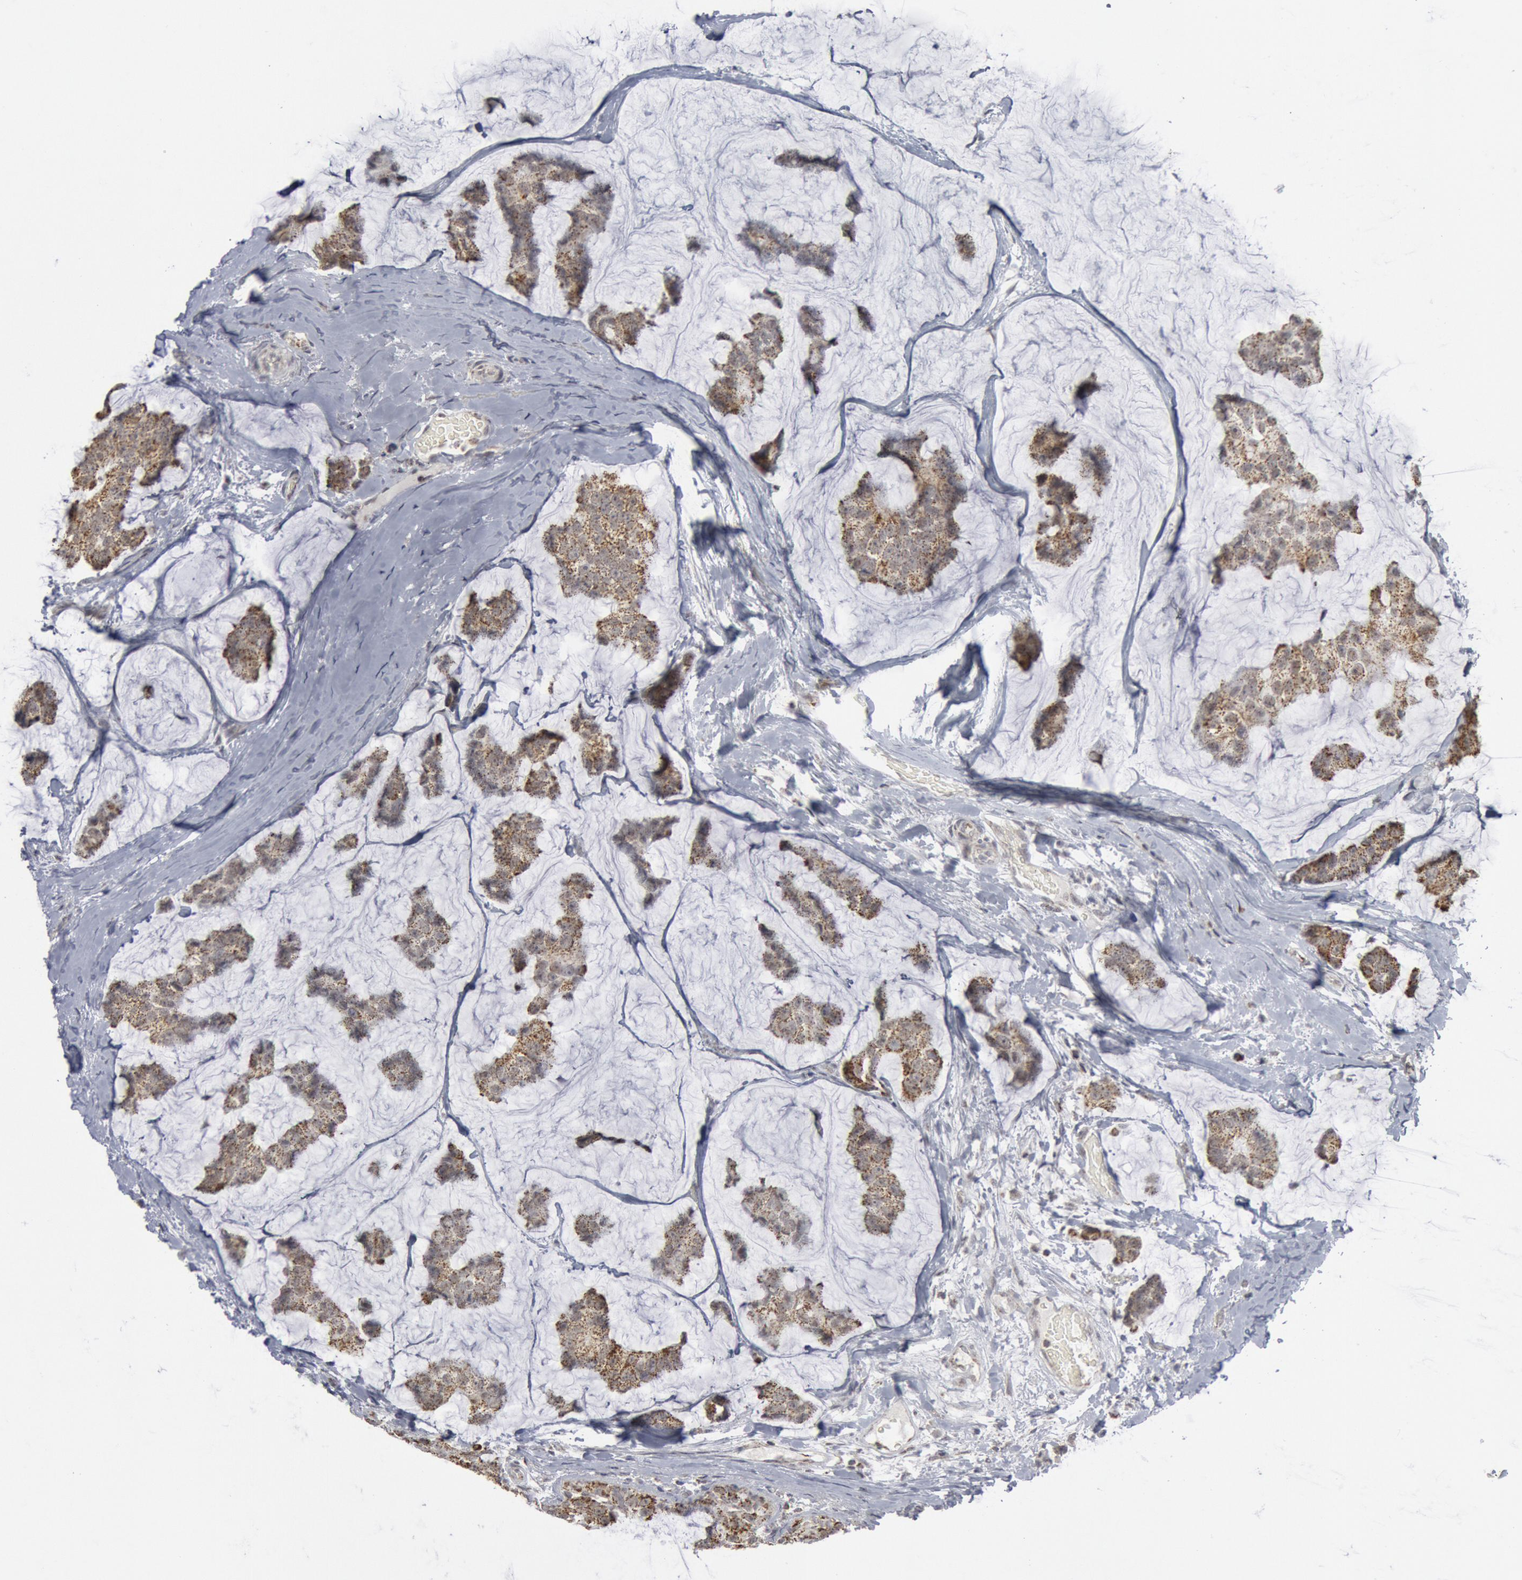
{"staining": {"intensity": "moderate", "quantity": ">75%", "location": "cytoplasmic/membranous"}, "tissue": "breast cancer", "cell_type": "Tumor cells", "image_type": "cancer", "snomed": [{"axis": "morphology", "description": "Normal tissue, NOS"}, {"axis": "morphology", "description": "Duct carcinoma"}, {"axis": "topography", "description": "Breast"}], "caption": "Brown immunohistochemical staining in human breast cancer (infiltrating ductal carcinoma) shows moderate cytoplasmic/membranous expression in approximately >75% of tumor cells. (DAB = brown stain, brightfield microscopy at high magnification).", "gene": "CASP9", "patient": {"sex": "female", "age": 50}}